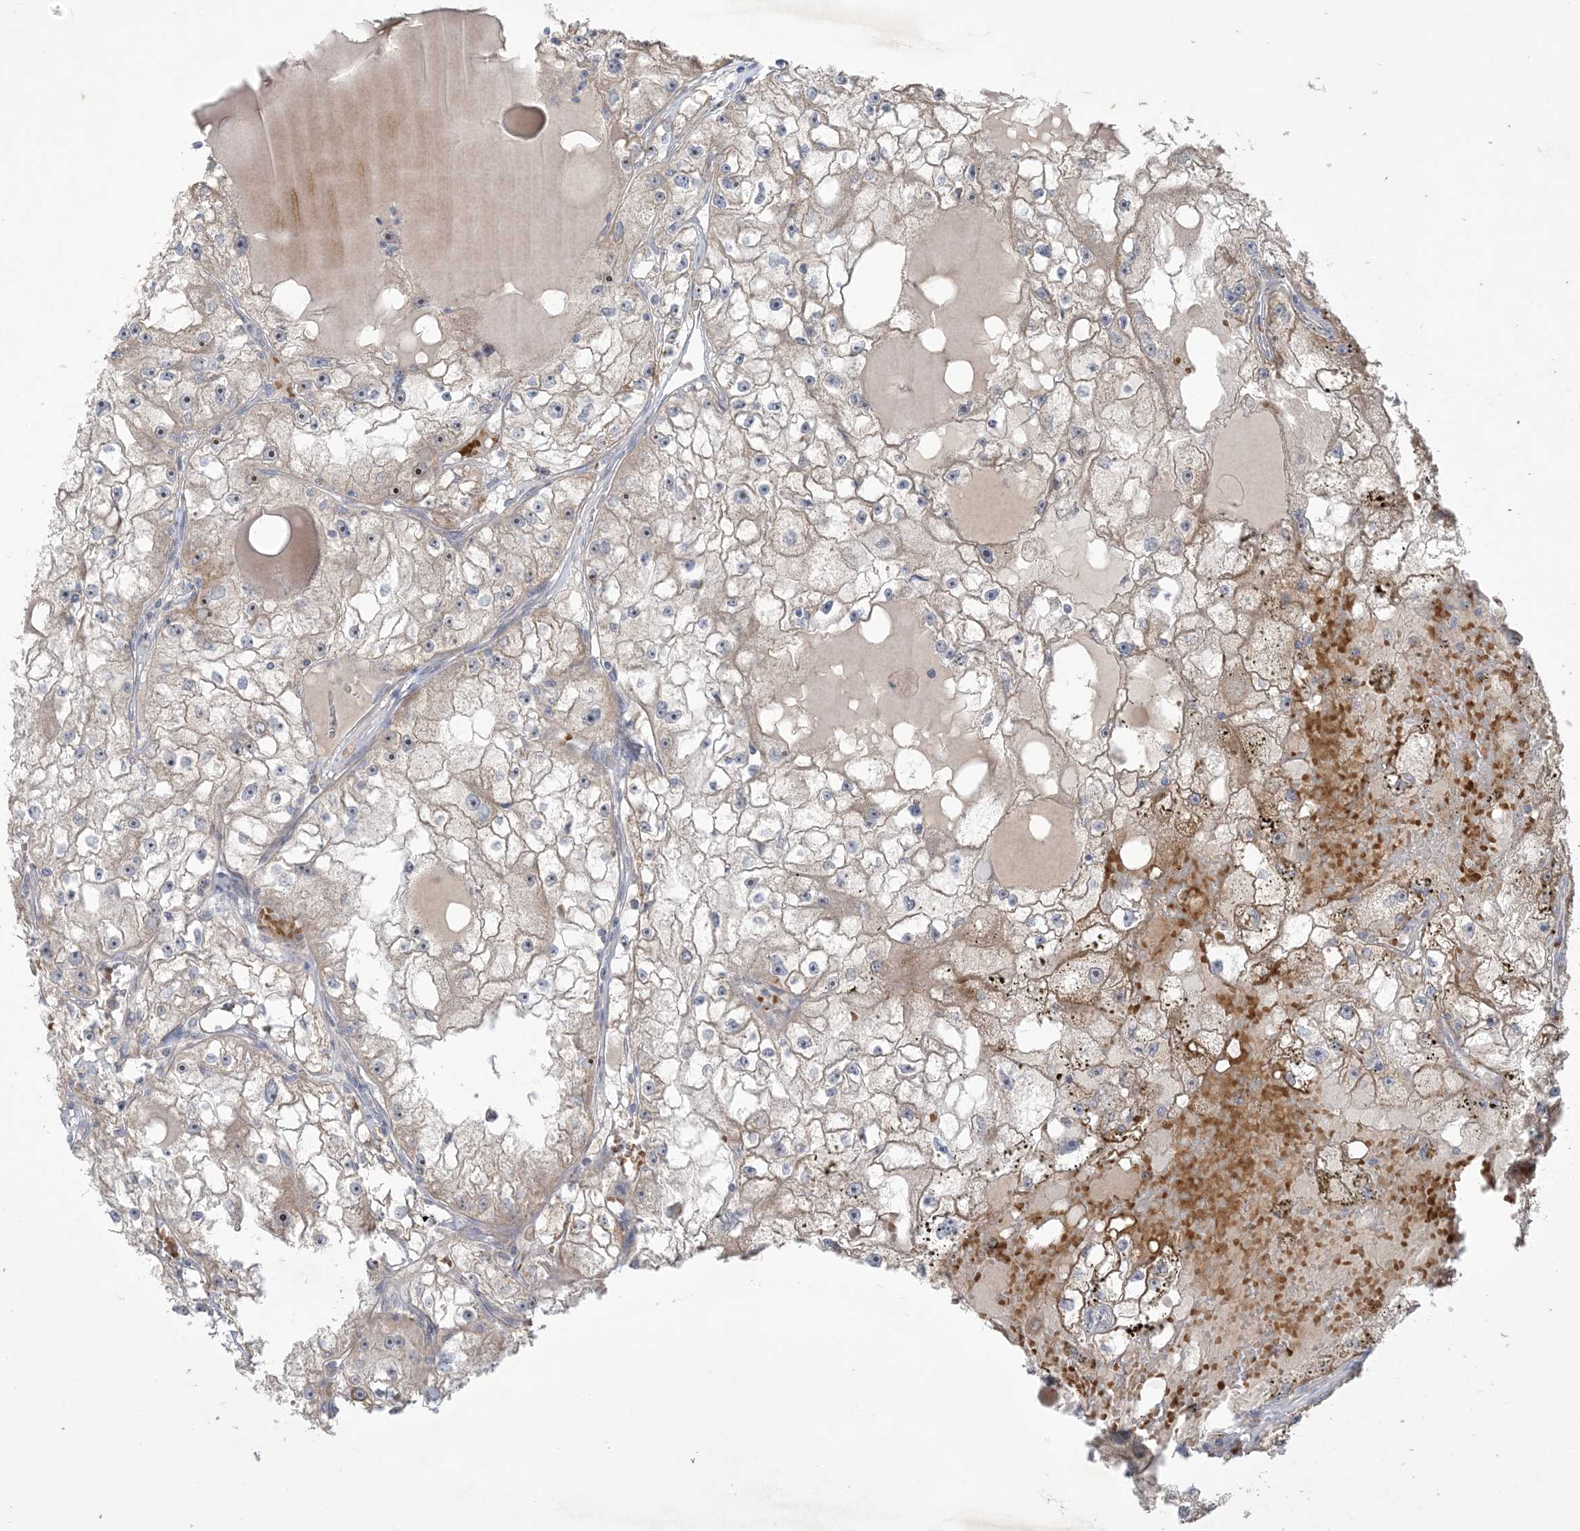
{"staining": {"intensity": "moderate", "quantity": "<25%", "location": "nuclear"}, "tissue": "renal cancer", "cell_type": "Tumor cells", "image_type": "cancer", "snomed": [{"axis": "morphology", "description": "Adenocarcinoma, NOS"}, {"axis": "topography", "description": "Kidney"}], "caption": "Renal cancer (adenocarcinoma) stained for a protein exhibits moderate nuclear positivity in tumor cells.", "gene": "KLHL18", "patient": {"sex": "male", "age": 56}}